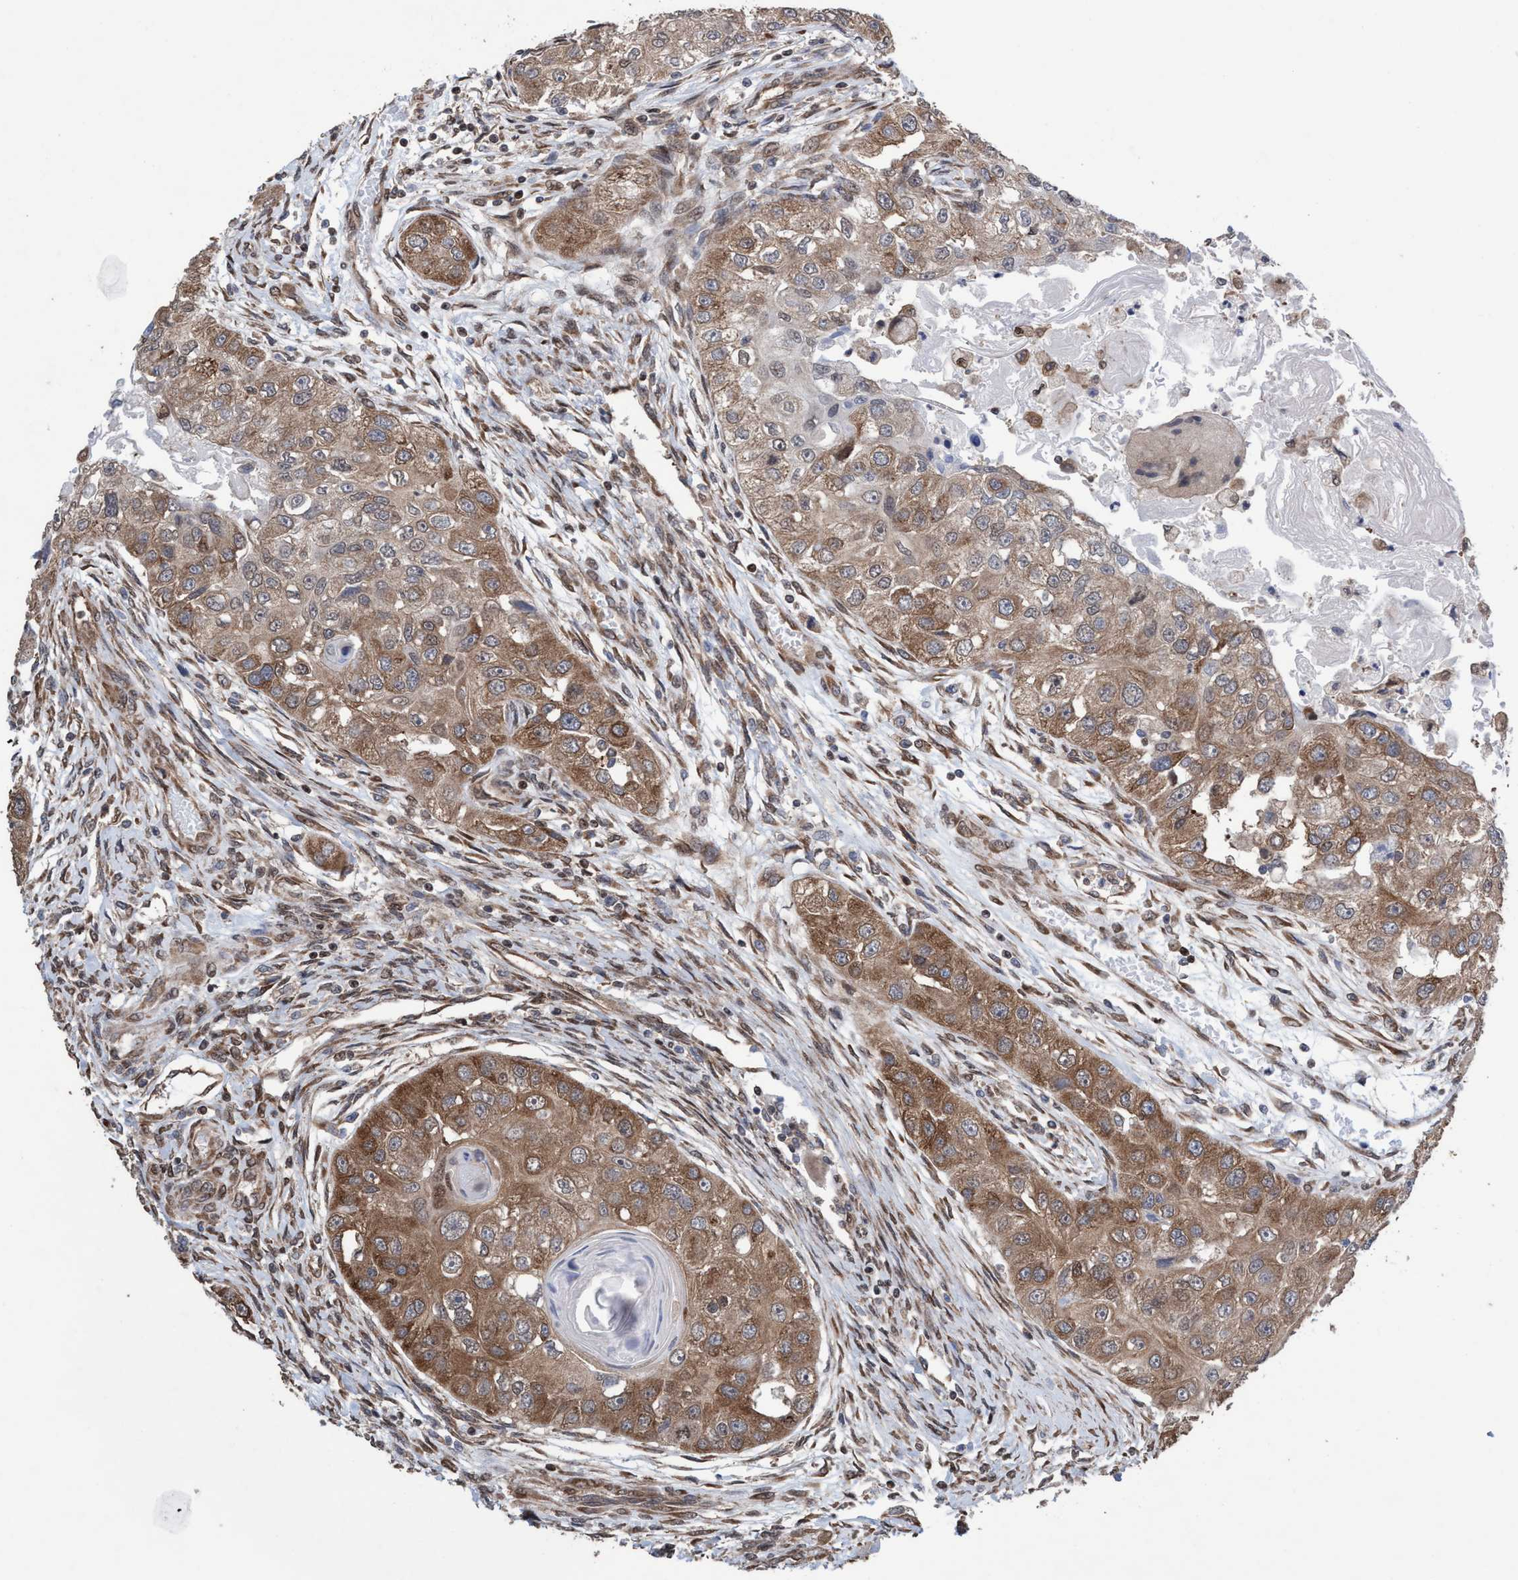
{"staining": {"intensity": "moderate", "quantity": ">75%", "location": "cytoplasmic/membranous"}, "tissue": "head and neck cancer", "cell_type": "Tumor cells", "image_type": "cancer", "snomed": [{"axis": "morphology", "description": "Normal tissue, NOS"}, {"axis": "morphology", "description": "Squamous cell carcinoma, NOS"}, {"axis": "topography", "description": "Skeletal muscle"}, {"axis": "topography", "description": "Head-Neck"}], "caption": "Protein staining displays moderate cytoplasmic/membranous staining in approximately >75% of tumor cells in head and neck squamous cell carcinoma.", "gene": "METAP2", "patient": {"sex": "male", "age": 51}}